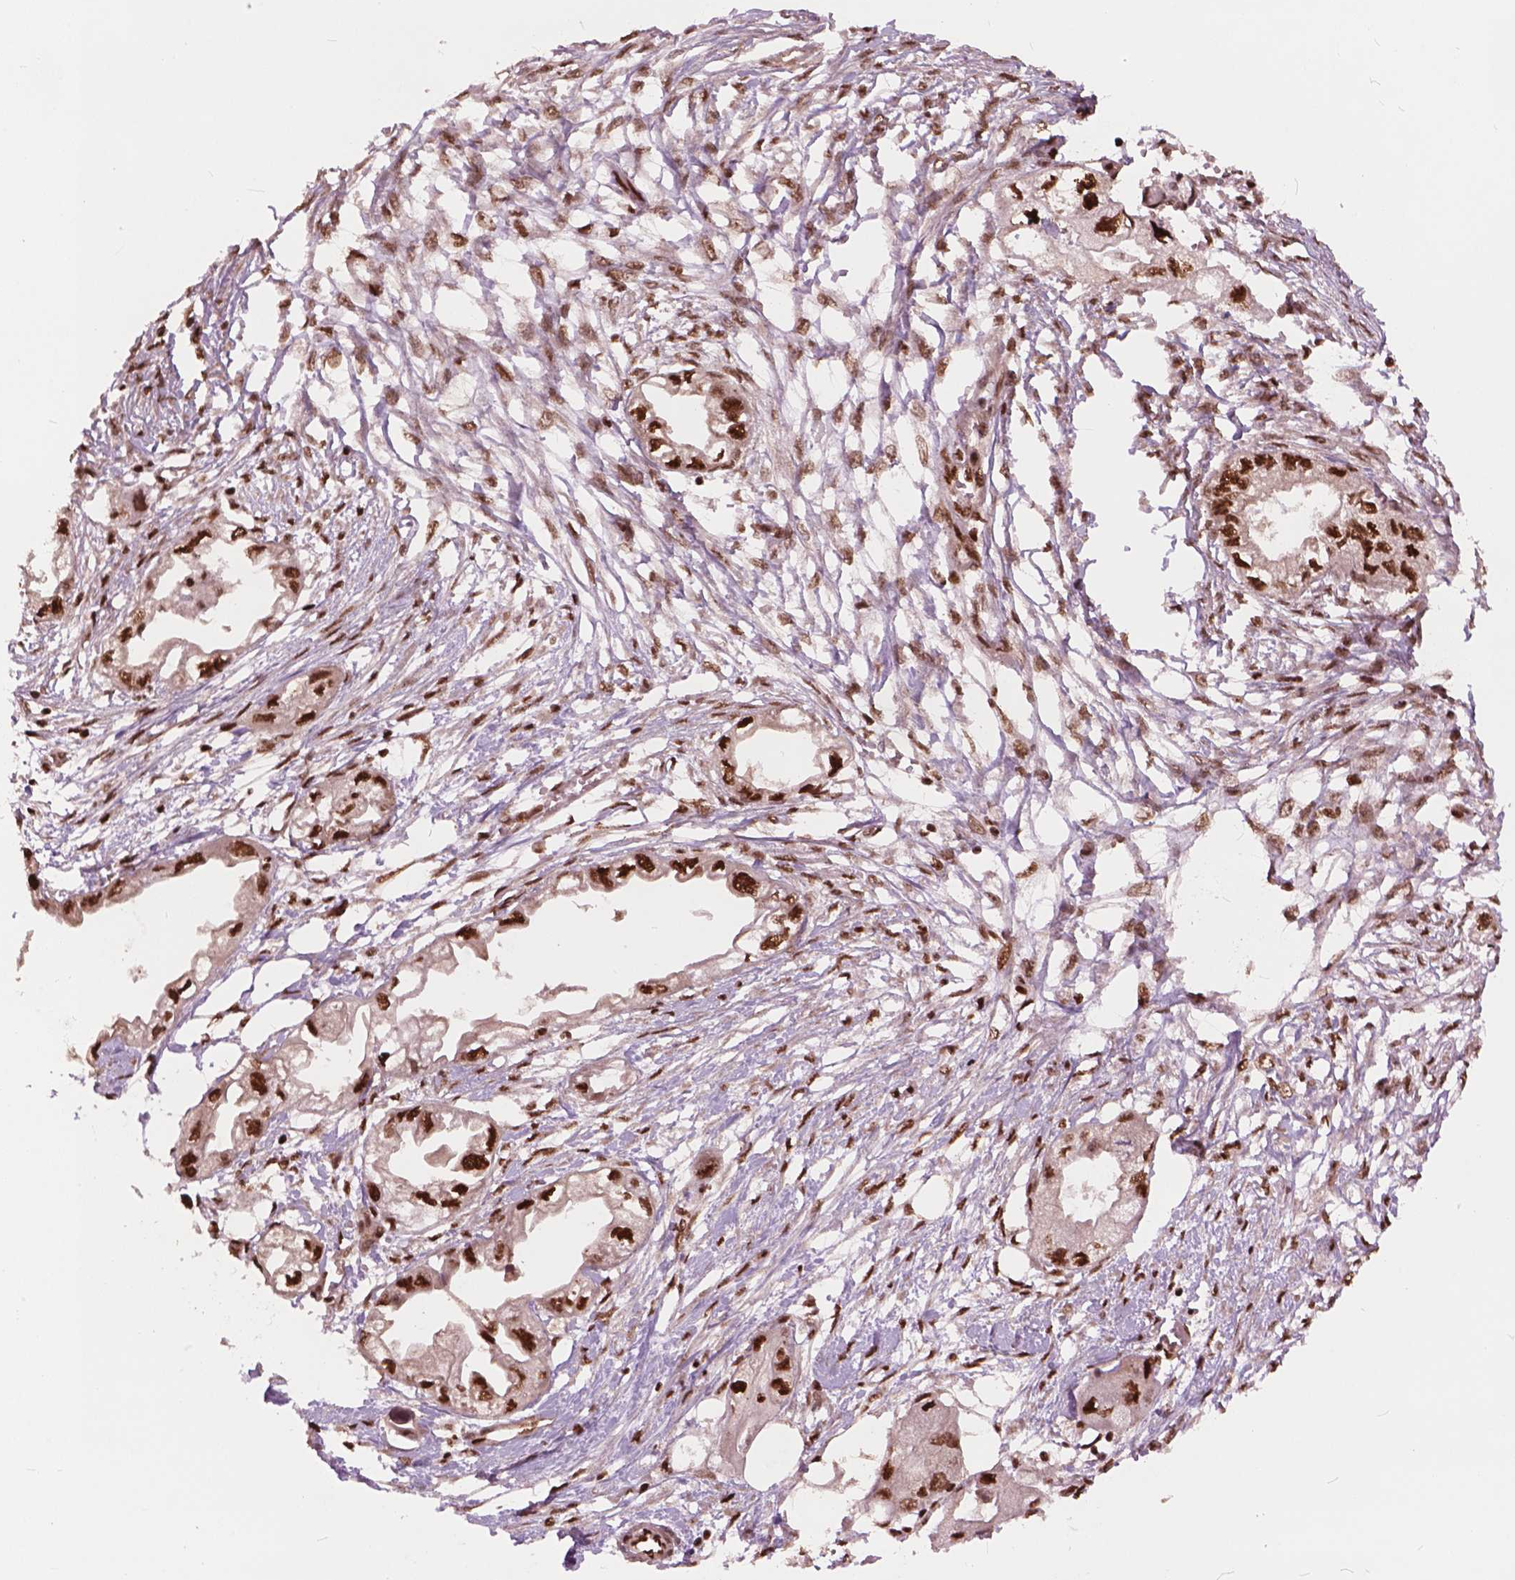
{"staining": {"intensity": "strong", "quantity": ">75%", "location": "nuclear"}, "tissue": "endometrial cancer", "cell_type": "Tumor cells", "image_type": "cancer", "snomed": [{"axis": "morphology", "description": "Adenocarcinoma, NOS"}, {"axis": "morphology", "description": "Adenocarcinoma, metastatic, NOS"}, {"axis": "topography", "description": "Adipose tissue"}, {"axis": "topography", "description": "Endometrium"}], "caption": "Immunohistochemical staining of endometrial cancer (metastatic adenocarcinoma) reveals strong nuclear protein expression in approximately >75% of tumor cells.", "gene": "ANP32B", "patient": {"sex": "female", "age": 67}}